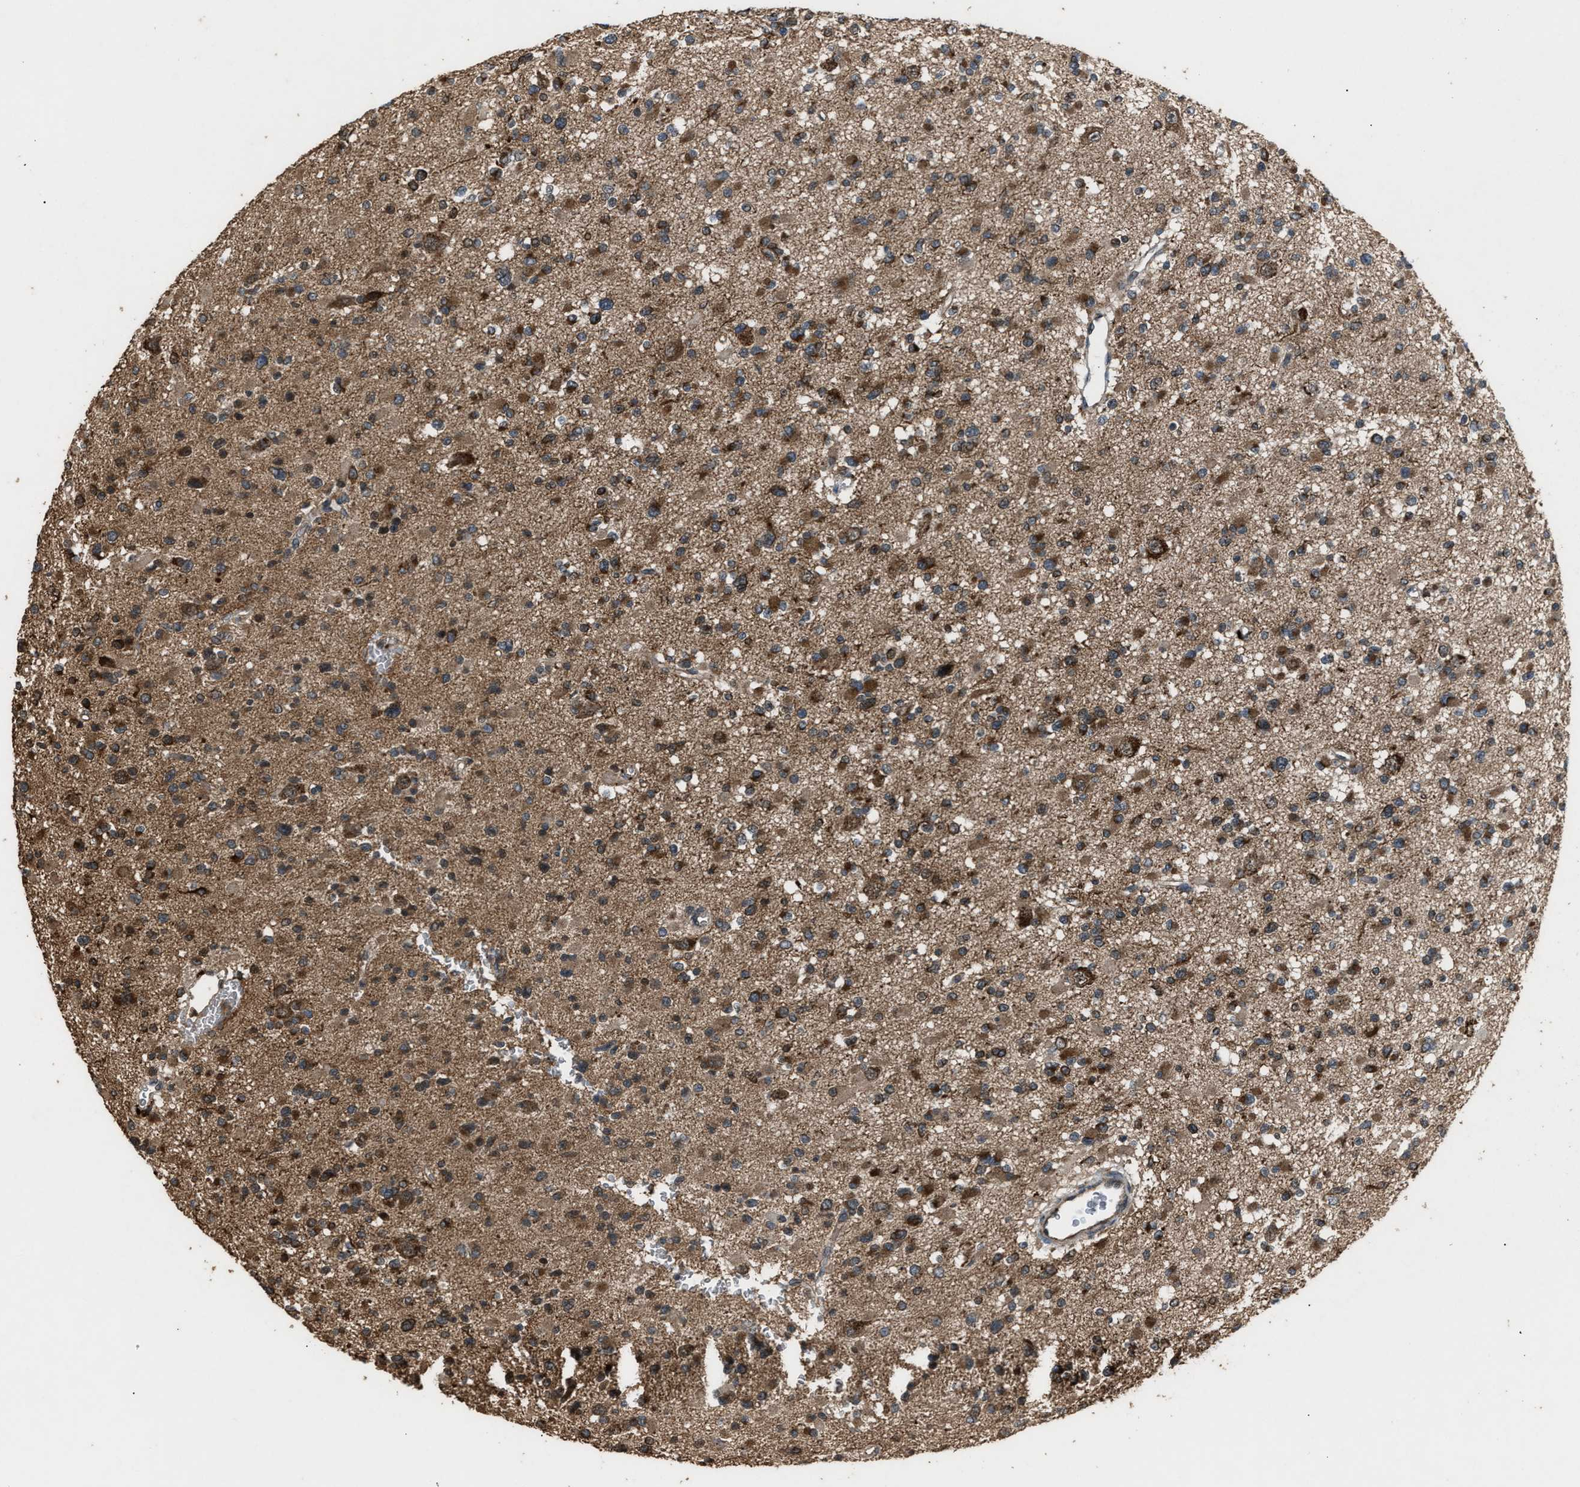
{"staining": {"intensity": "moderate", "quantity": ">75%", "location": "cytoplasmic/membranous"}, "tissue": "glioma", "cell_type": "Tumor cells", "image_type": "cancer", "snomed": [{"axis": "morphology", "description": "Glioma, malignant, Low grade"}, {"axis": "topography", "description": "Brain"}], "caption": "Malignant glioma (low-grade) was stained to show a protein in brown. There is medium levels of moderate cytoplasmic/membranous positivity in about >75% of tumor cells.", "gene": "PSMD1", "patient": {"sex": "female", "age": 22}}